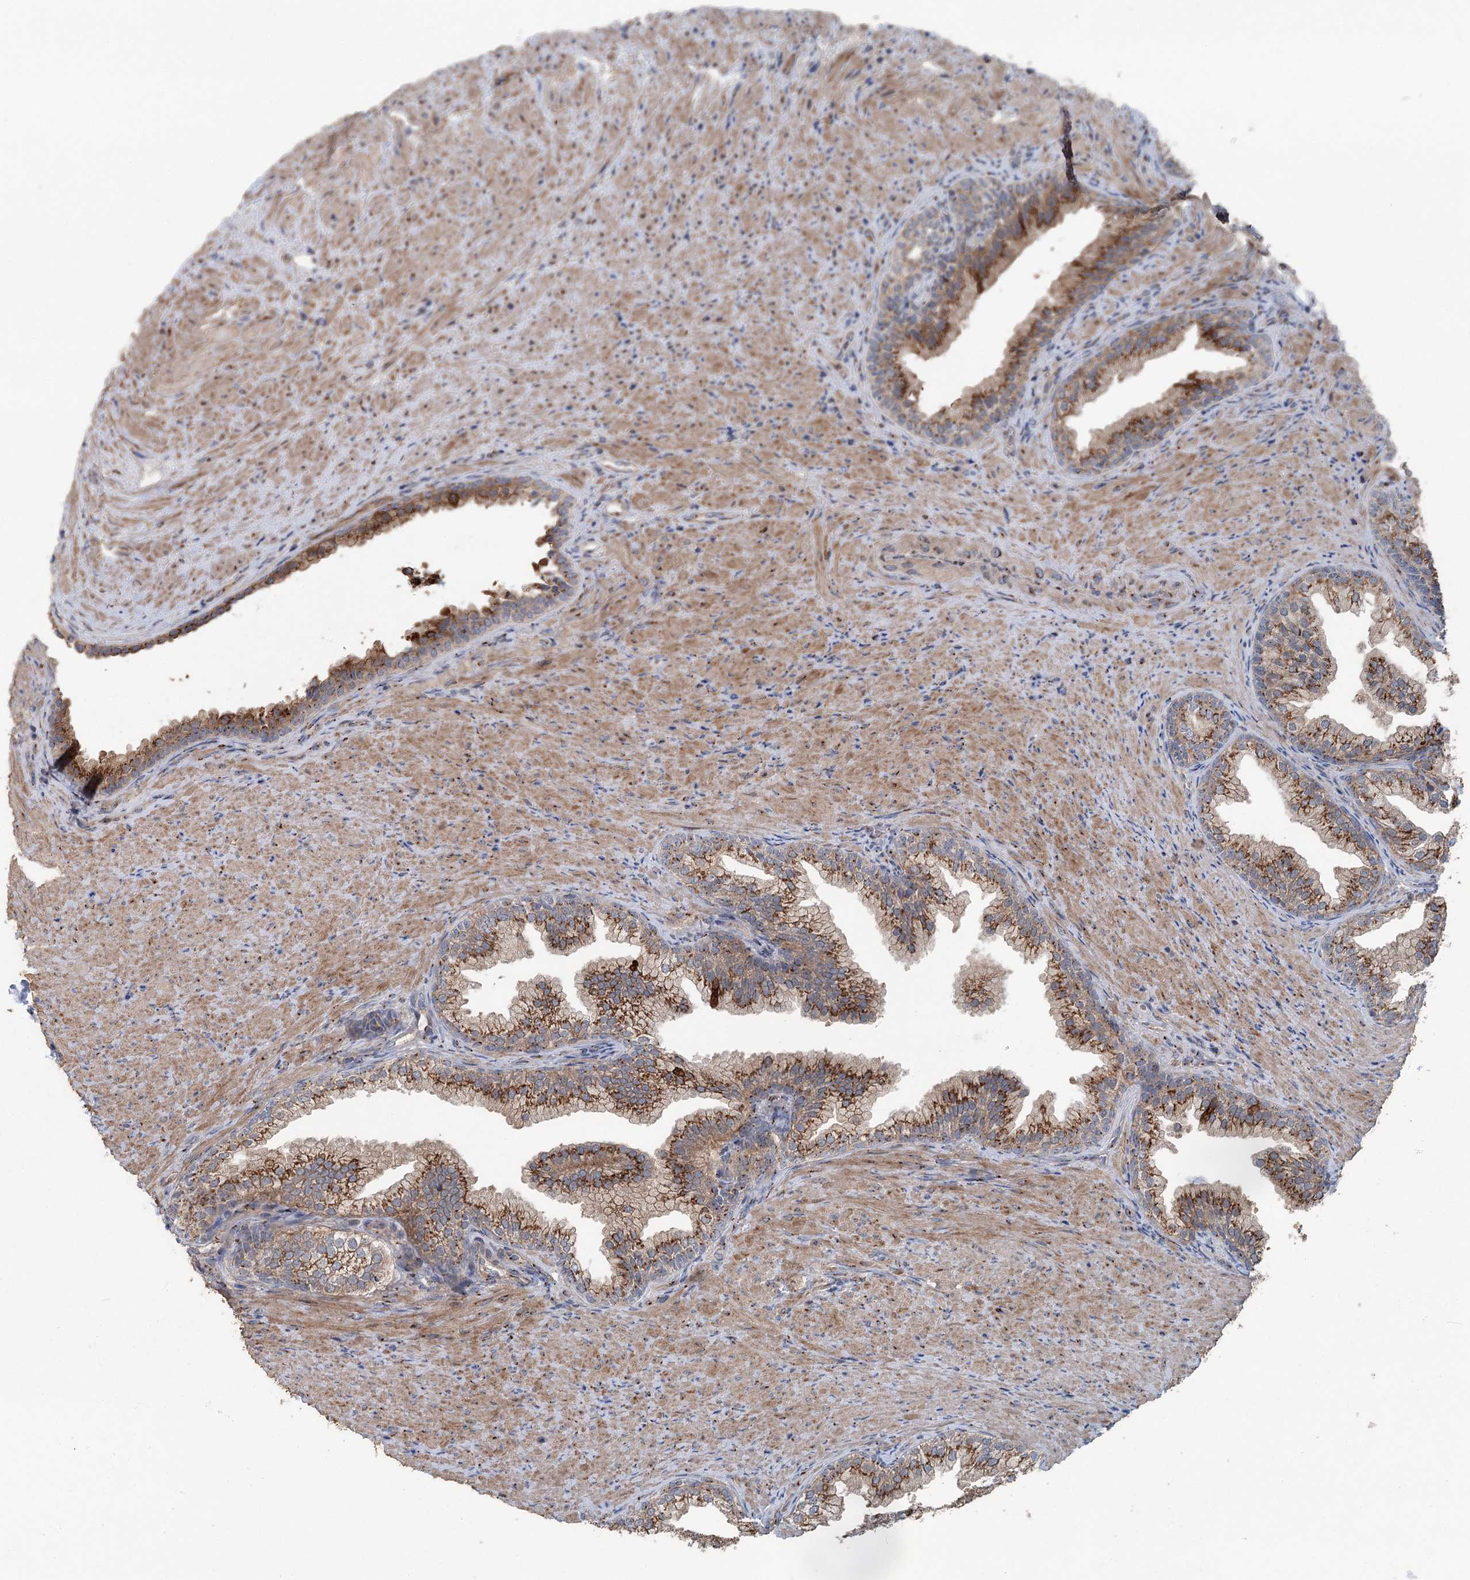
{"staining": {"intensity": "strong", "quantity": ">75%", "location": "cytoplasmic/membranous"}, "tissue": "prostate", "cell_type": "Glandular cells", "image_type": "normal", "snomed": [{"axis": "morphology", "description": "Normal tissue, NOS"}, {"axis": "topography", "description": "Prostate"}], "caption": "Protein staining displays strong cytoplasmic/membranous expression in approximately >75% of glandular cells in benign prostate.", "gene": "ITIH5", "patient": {"sex": "male", "age": 76}}